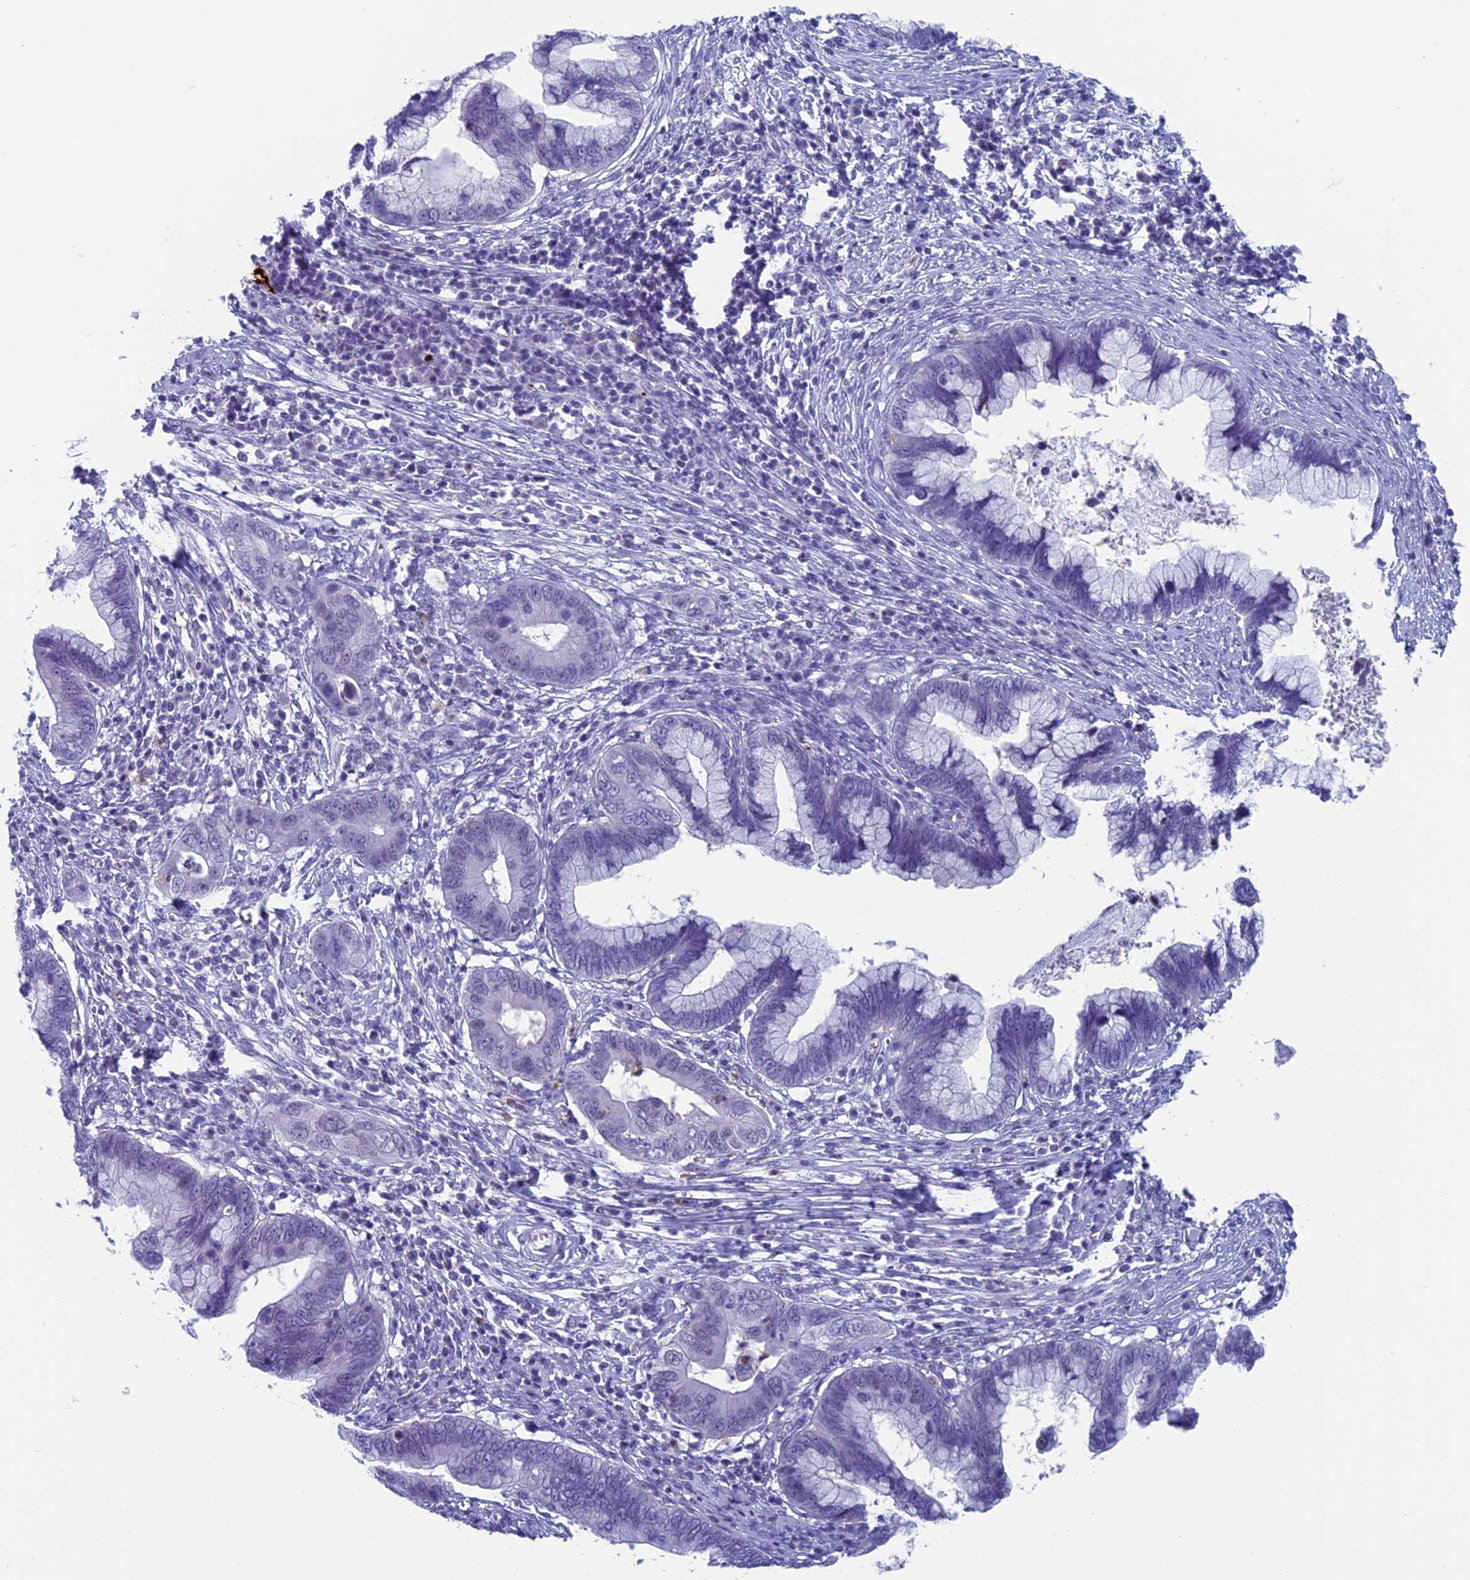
{"staining": {"intensity": "negative", "quantity": "none", "location": "none"}, "tissue": "cervical cancer", "cell_type": "Tumor cells", "image_type": "cancer", "snomed": [{"axis": "morphology", "description": "Adenocarcinoma, NOS"}, {"axis": "topography", "description": "Cervix"}], "caption": "High magnification brightfield microscopy of adenocarcinoma (cervical) stained with DAB (3,3'-diaminobenzidine) (brown) and counterstained with hematoxylin (blue): tumor cells show no significant positivity.", "gene": "AIFM2", "patient": {"sex": "female", "age": 44}}